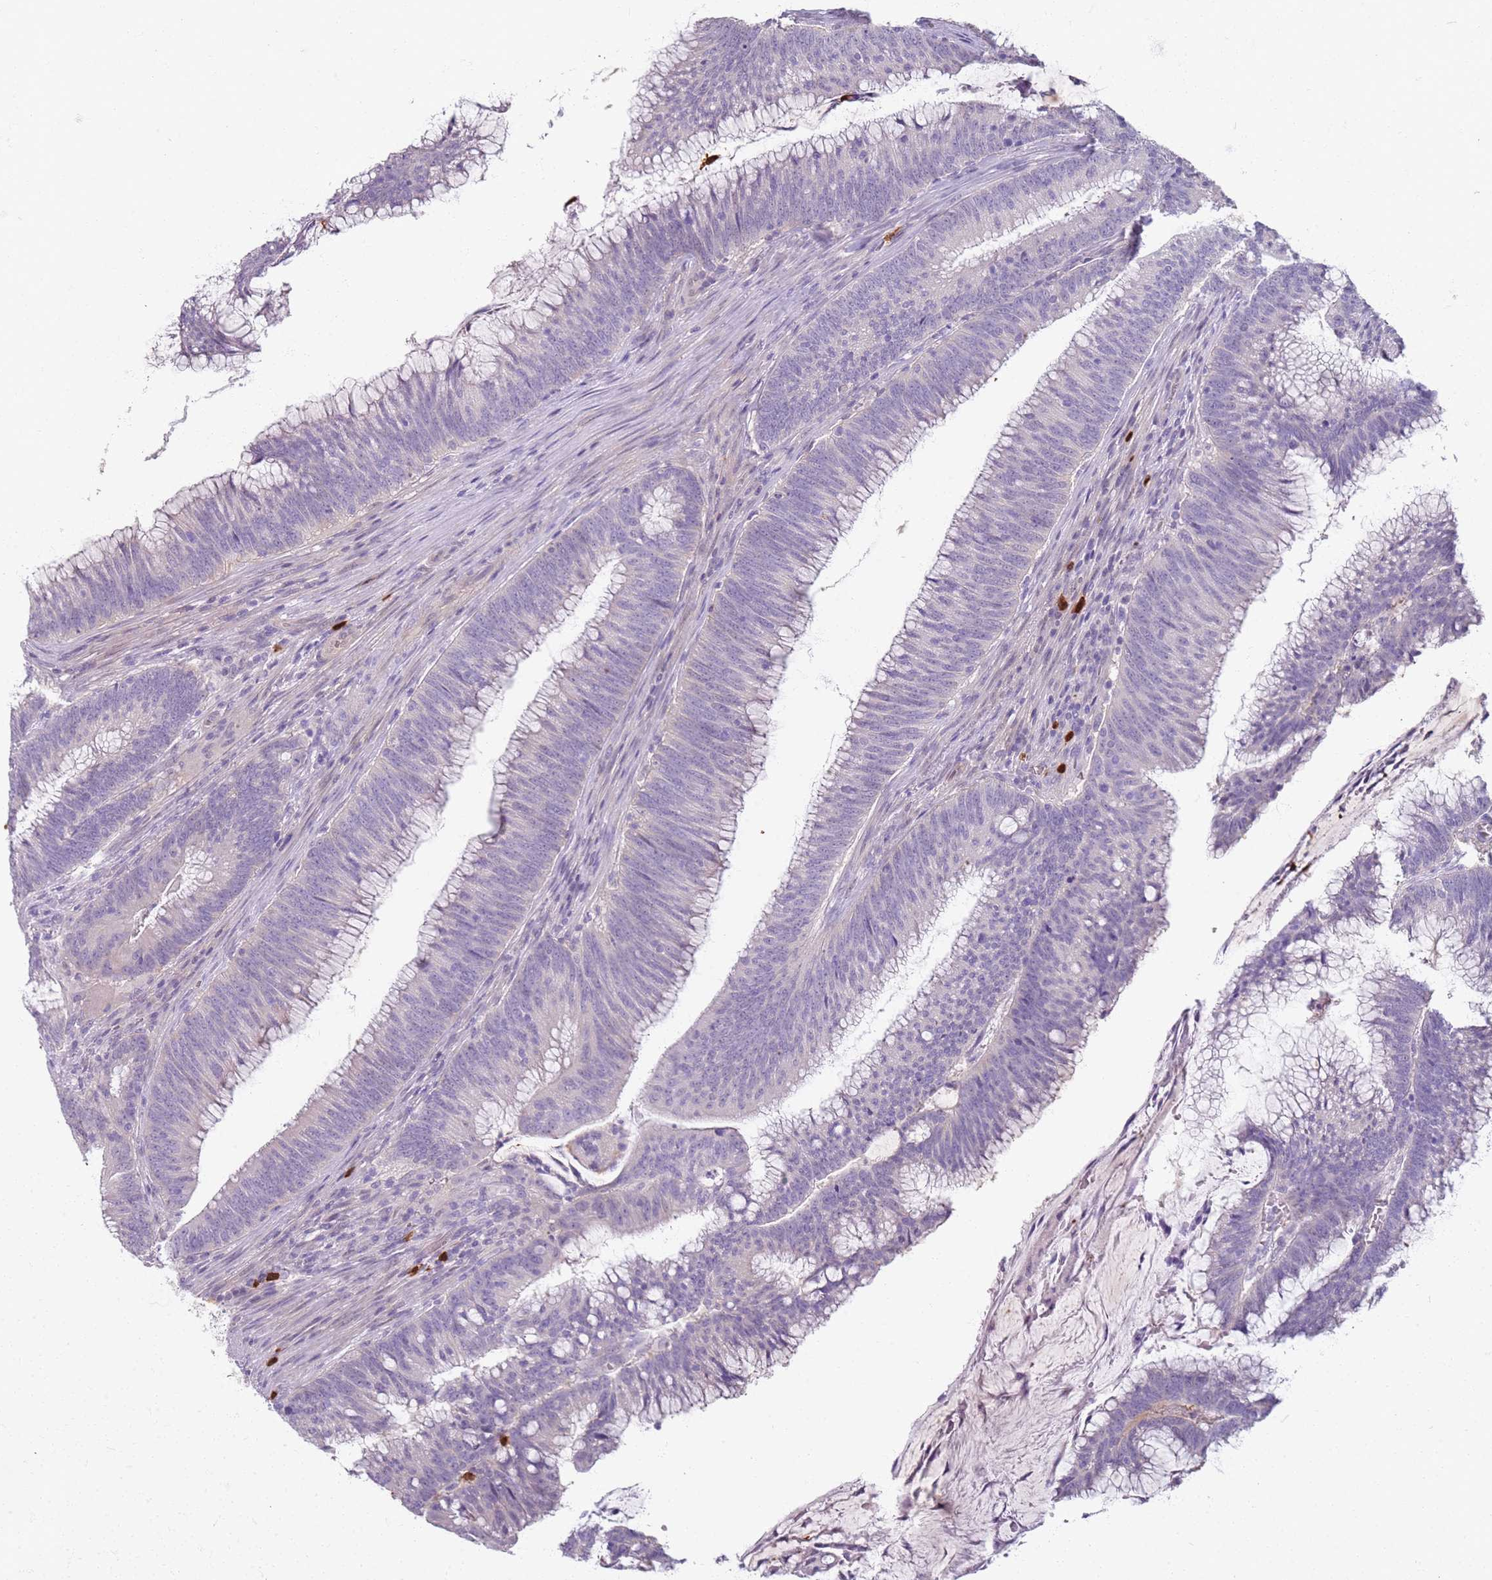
{"staining": {"intensity": "negative", "quantity": "none", "location": "none"}, "tissue": "colorectal cancer", "cell_type": "Tumor cells", "image_type": "cancer", "snomed": [{"axis": "morphology", "description": "Adenocarcinoma, NOS"}, {"axis": "topography", "description": "Rectum"}], "caption": "The immunohistochemistry photomicrograph has no significant staining in tumor cells of colorectal cancer (adenocarcinoma) tissue.", "gene": "CD40LG", "patient": {"sex": "female", "age": 77}}